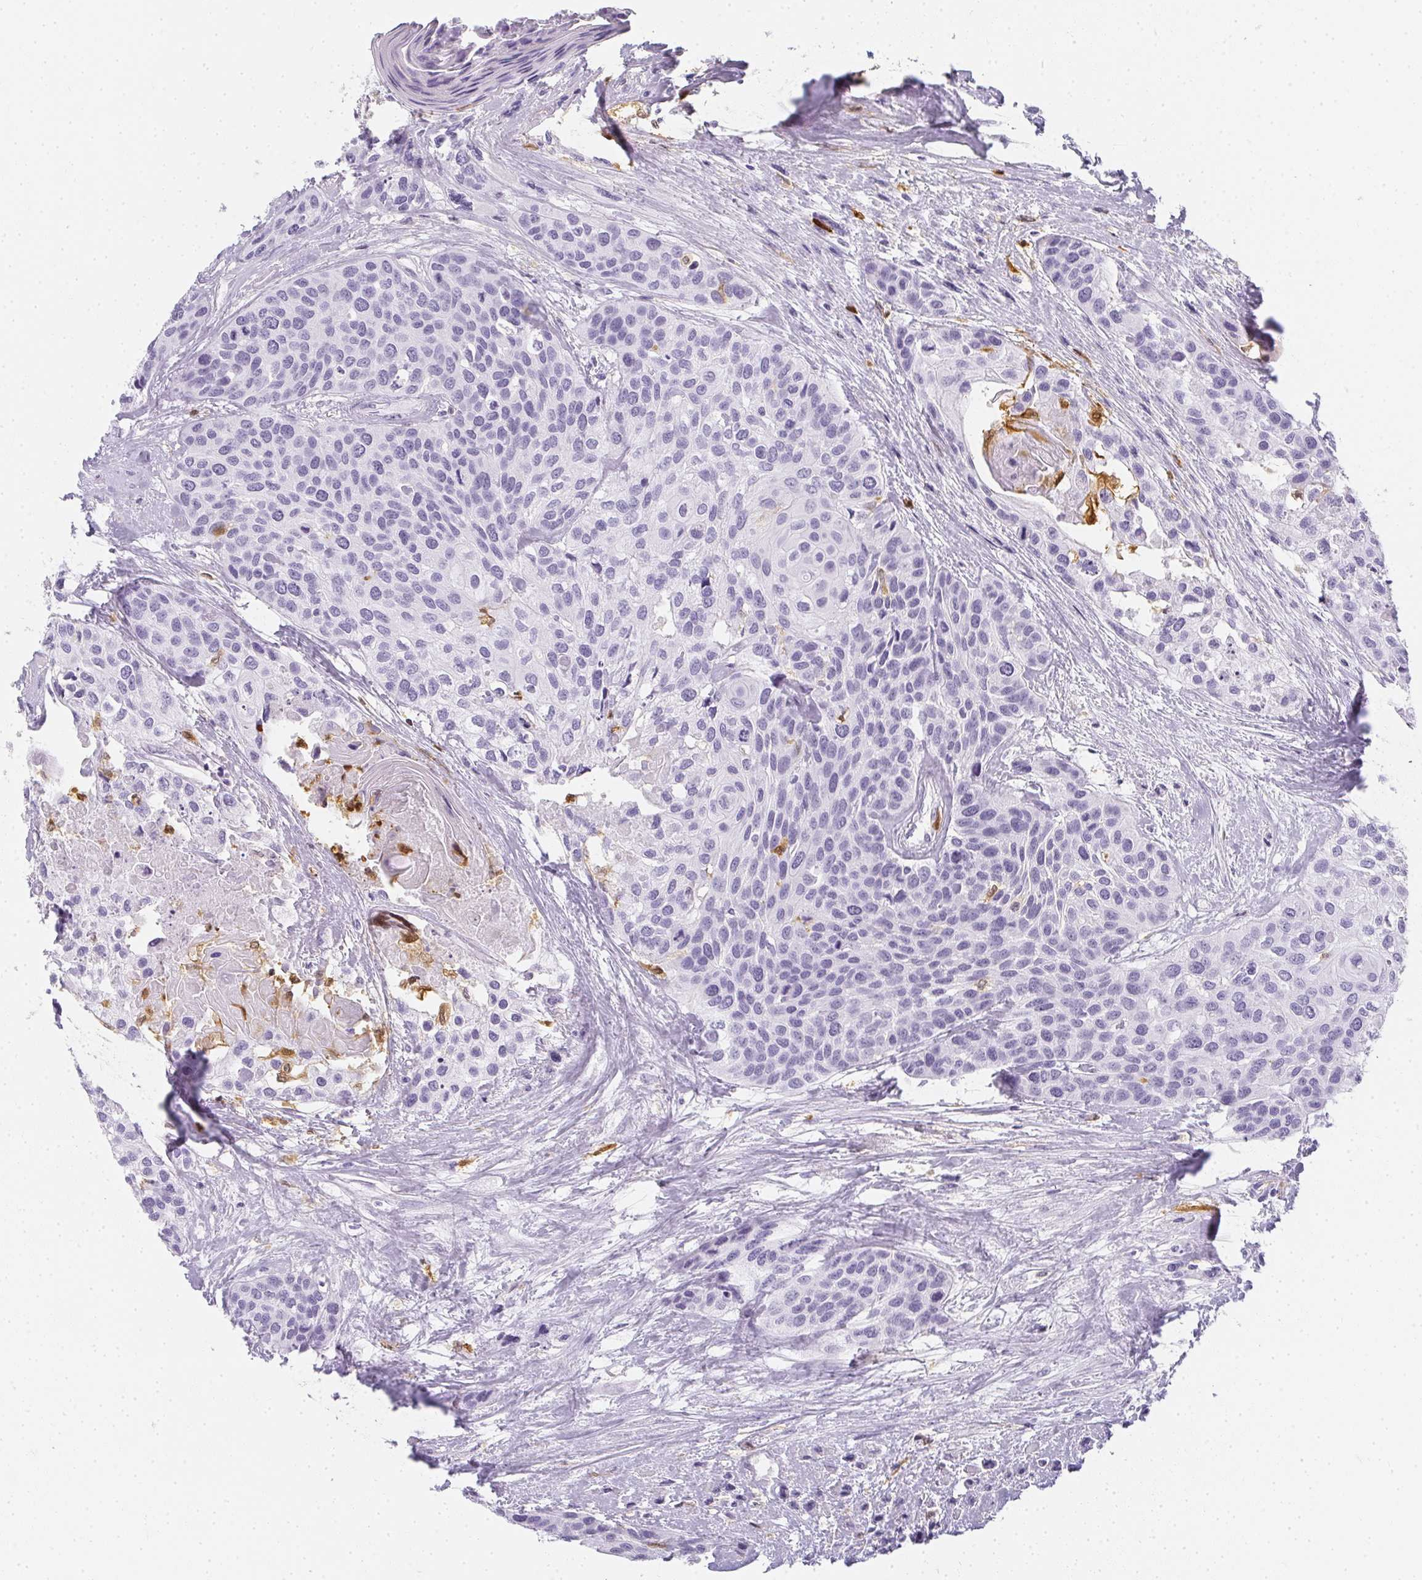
{"staining": {"intensity": "negative", "quantity": "none", "location": "none"}, "tissue": "head and neck cancer", "cell_type": "Tumor cells", "image_type": "cancer", "snomed": [{"axis": "morphology", "description": "Squamous cell carcinoma, NOS"}, {"axis": "topography", "description": "Head-Neck"}], "caption": "This histopathology image is of head and neck cancer (squamous cell carcinoma) stained with immunohistochemistry (IHC) to label a protein in brown with the nuclei are counter-stained blue. There is no positivity in tumor cells.", "gene": "HK3", "patient": {"sex": "female", "age": 50}}